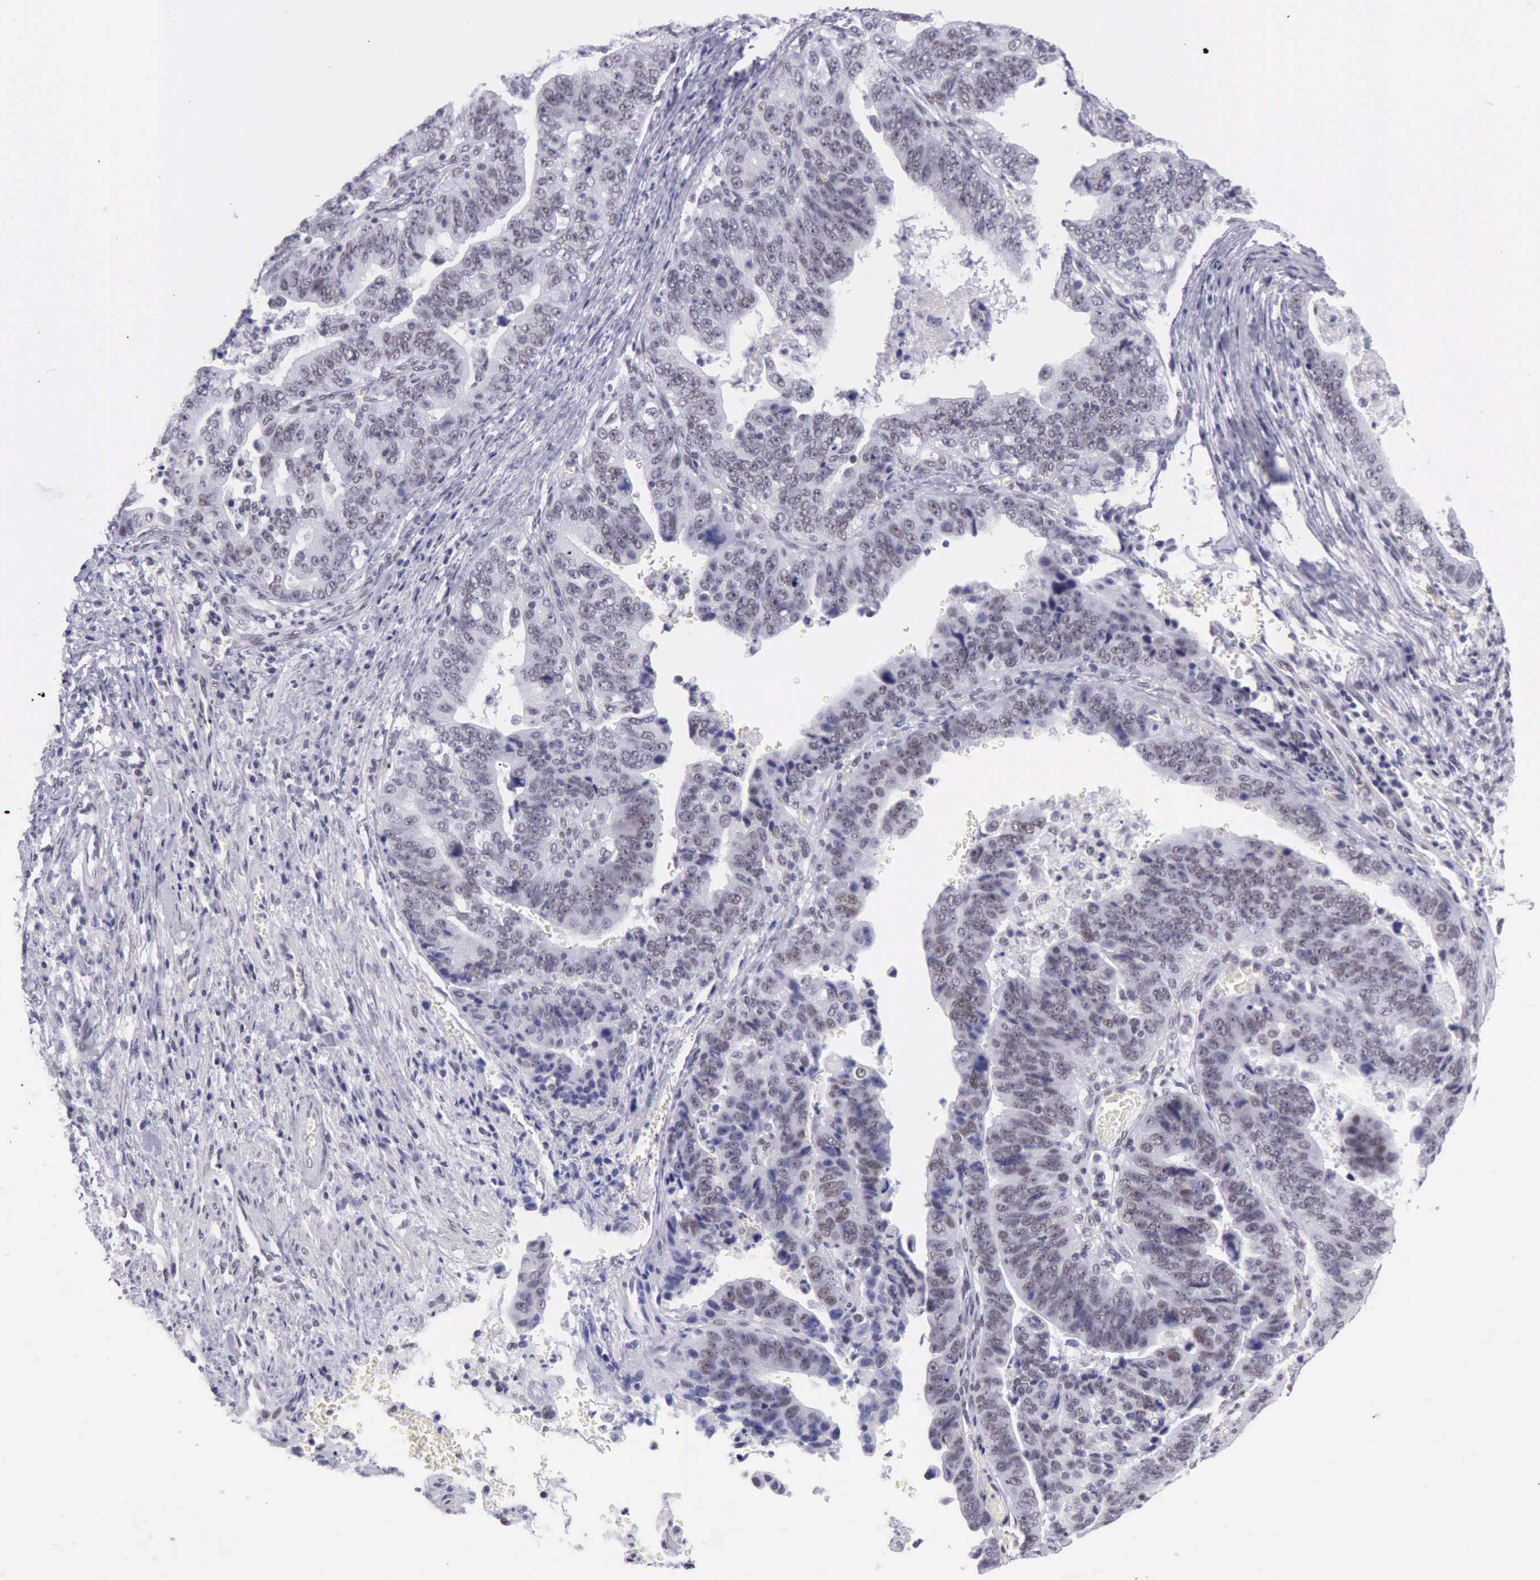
{"staining": {"intensity": "weak", "quantity": "<25%", "location": "nuclear"}, "tissue": "stomach cancer", "cell_type": "Tumor cells", "image_type": "cancer", "snomed": [{"axis": "morphology", "description": "Adenocarcinoma, NOS"}, {"axis": "topography", "description": "Stomach, upper"}], "caption": "Histopathology image shows no significant protein positivity in tumor cells of stomach cancer. (DAB immunohistochemistry (IHC), high magnification).", "gene": "EP300", "patient": {"sex": "female", "age": 50}}